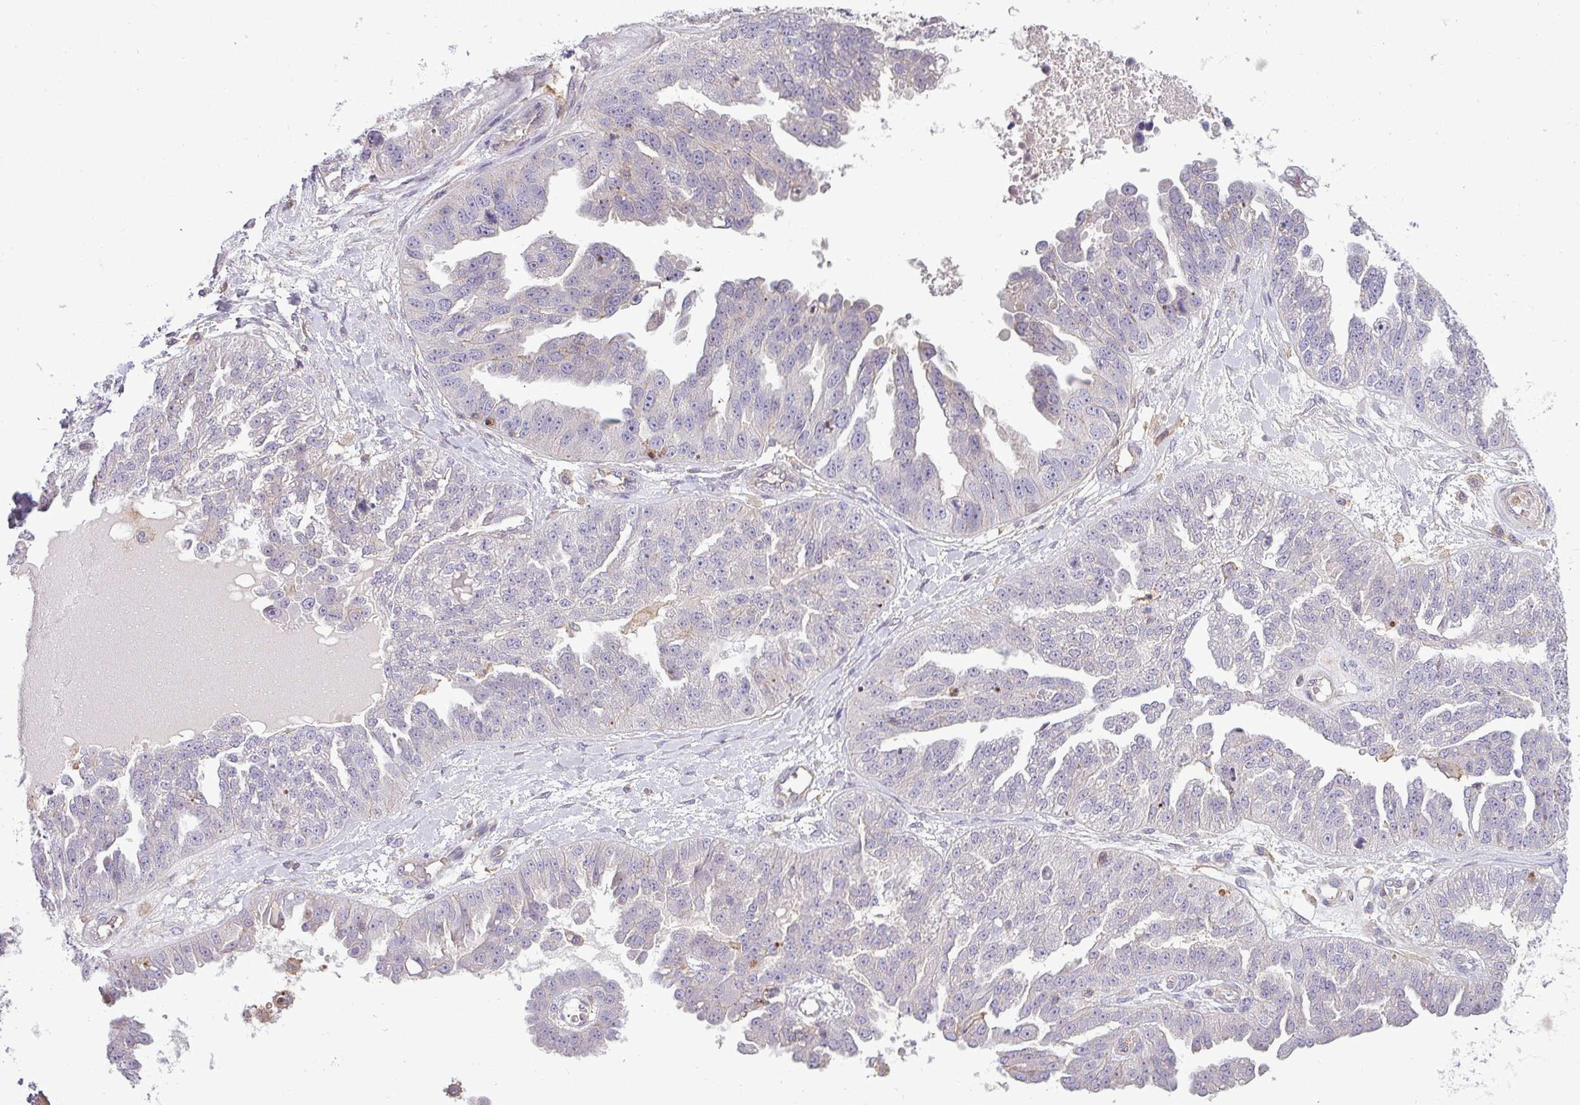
{"staining": {"intensity": "strong", "quantity": "<25%", "location": "cytoplasmic/membranous"}, "tissue": "ovarian cancer", "cell_type": "Tumor cells", "image_type": "cancer", "snomed": [{"axis": "morphology", "description": "Cystadenocarcinoma, serous, NOS"}, {"axis": "topography", "description": "Ovary"}], "caption": "The image reveals staining of ovarian serous cystadenocarcinoma, revealing strong cytoplasmic/membranous protein positivity (brown color) within tumor cells. (DAB (3,3'-diaminobenzidine) = brown stain, brightfield microscopy at high magnification).", "gene": "ZNF835", "patient": {"sex": "female", "age": 58}}